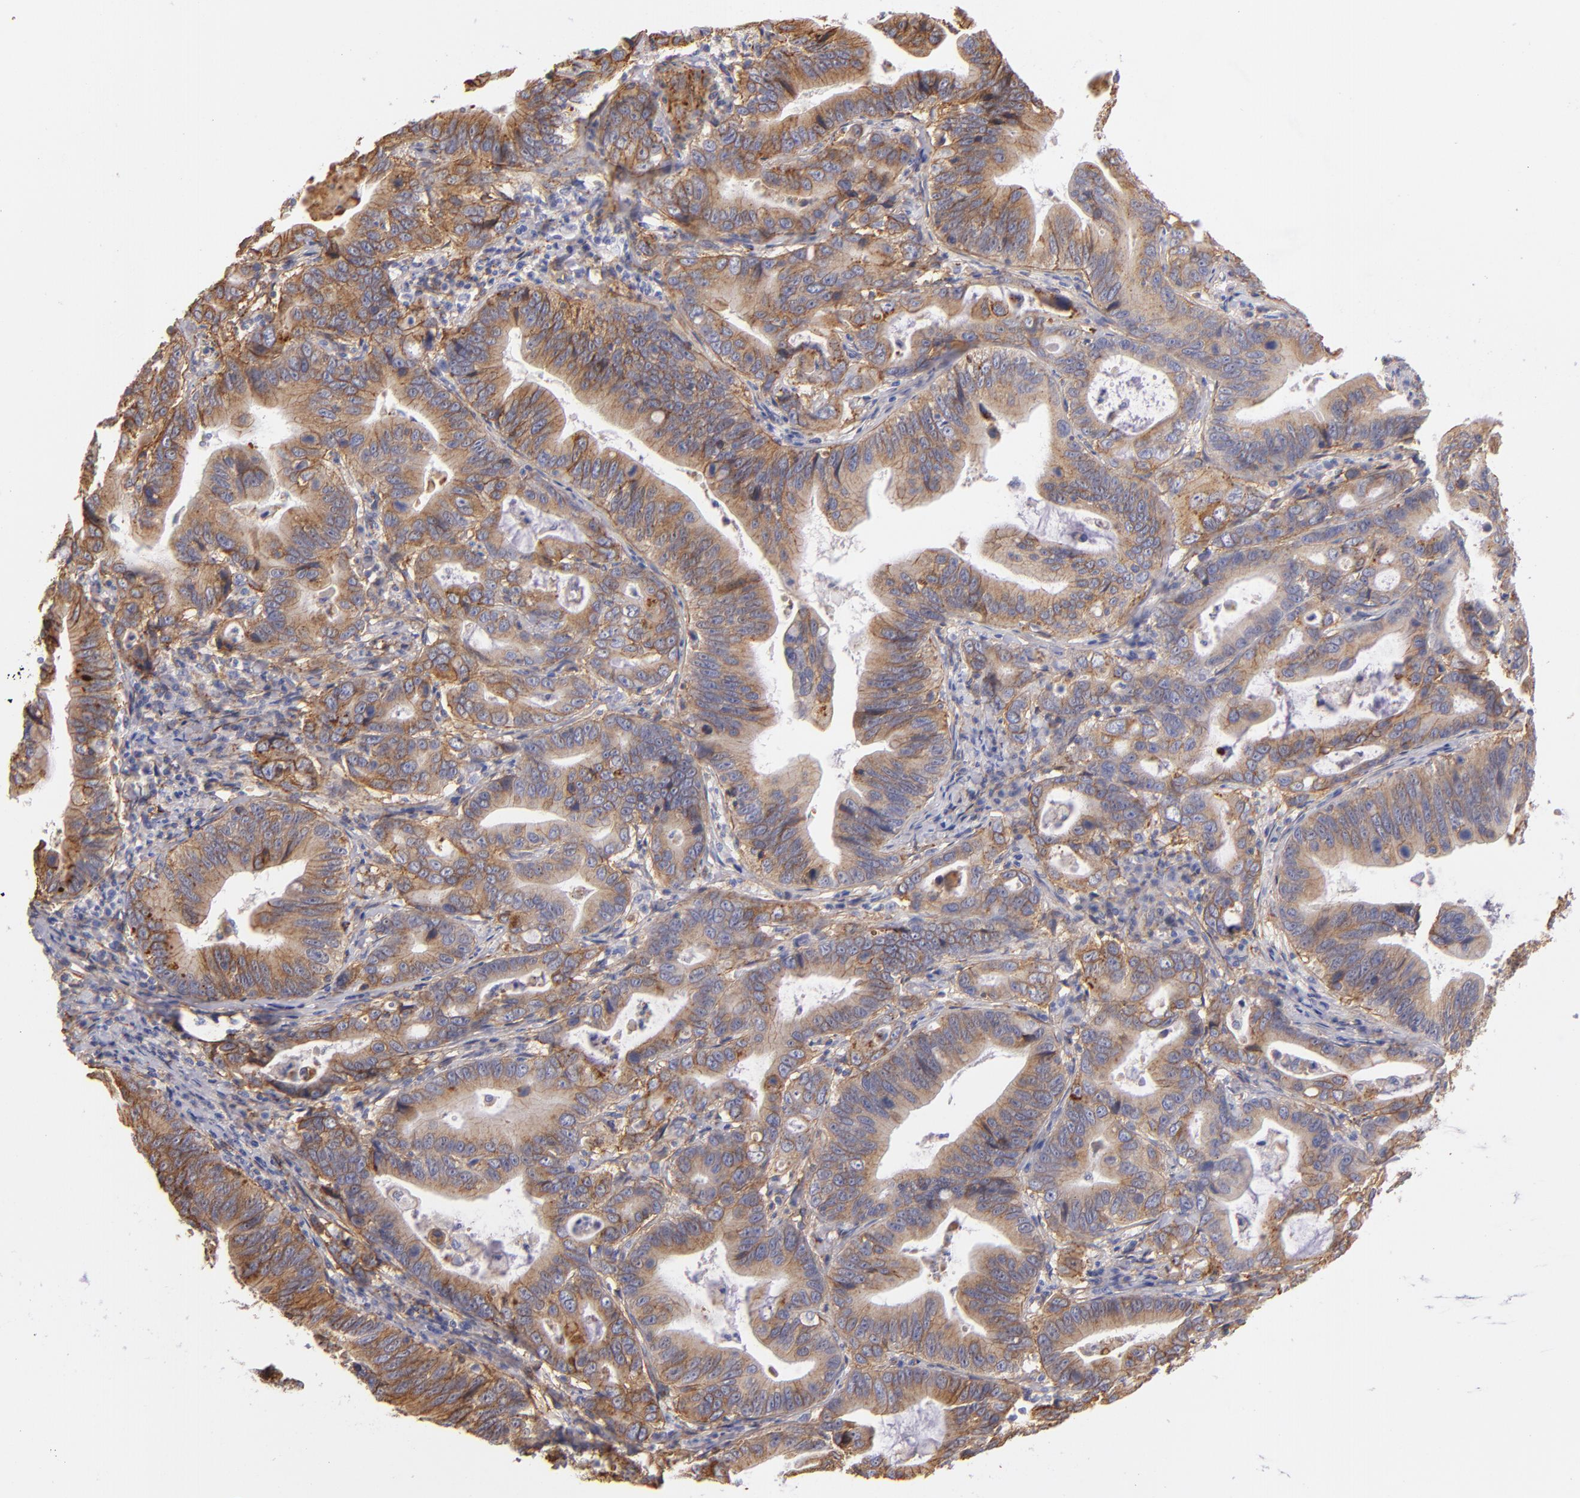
{"staining": {"intensity": "moderate", "quantity": ">75%", "location": "cytoplasmic/membranous"}, "tissue": "stomach cancer", "cell_type": "Tumor cells", "image_type": "cancer", "snomed": [{"axis": "morphology", "description": "Adenocarcinoma, NOS"}, {"axis": "topography", "description": "Stomach, upper"}], "caption": "A high-resolution micrograph shows immunohistochemistry staining of adenocarcinoma (stomach), which demonstrates moderate cytoplasmic/membranous staining in about >75% of tumor cells.", "gene": "CD151", "patient": {"sex": "male", "age": 63}}